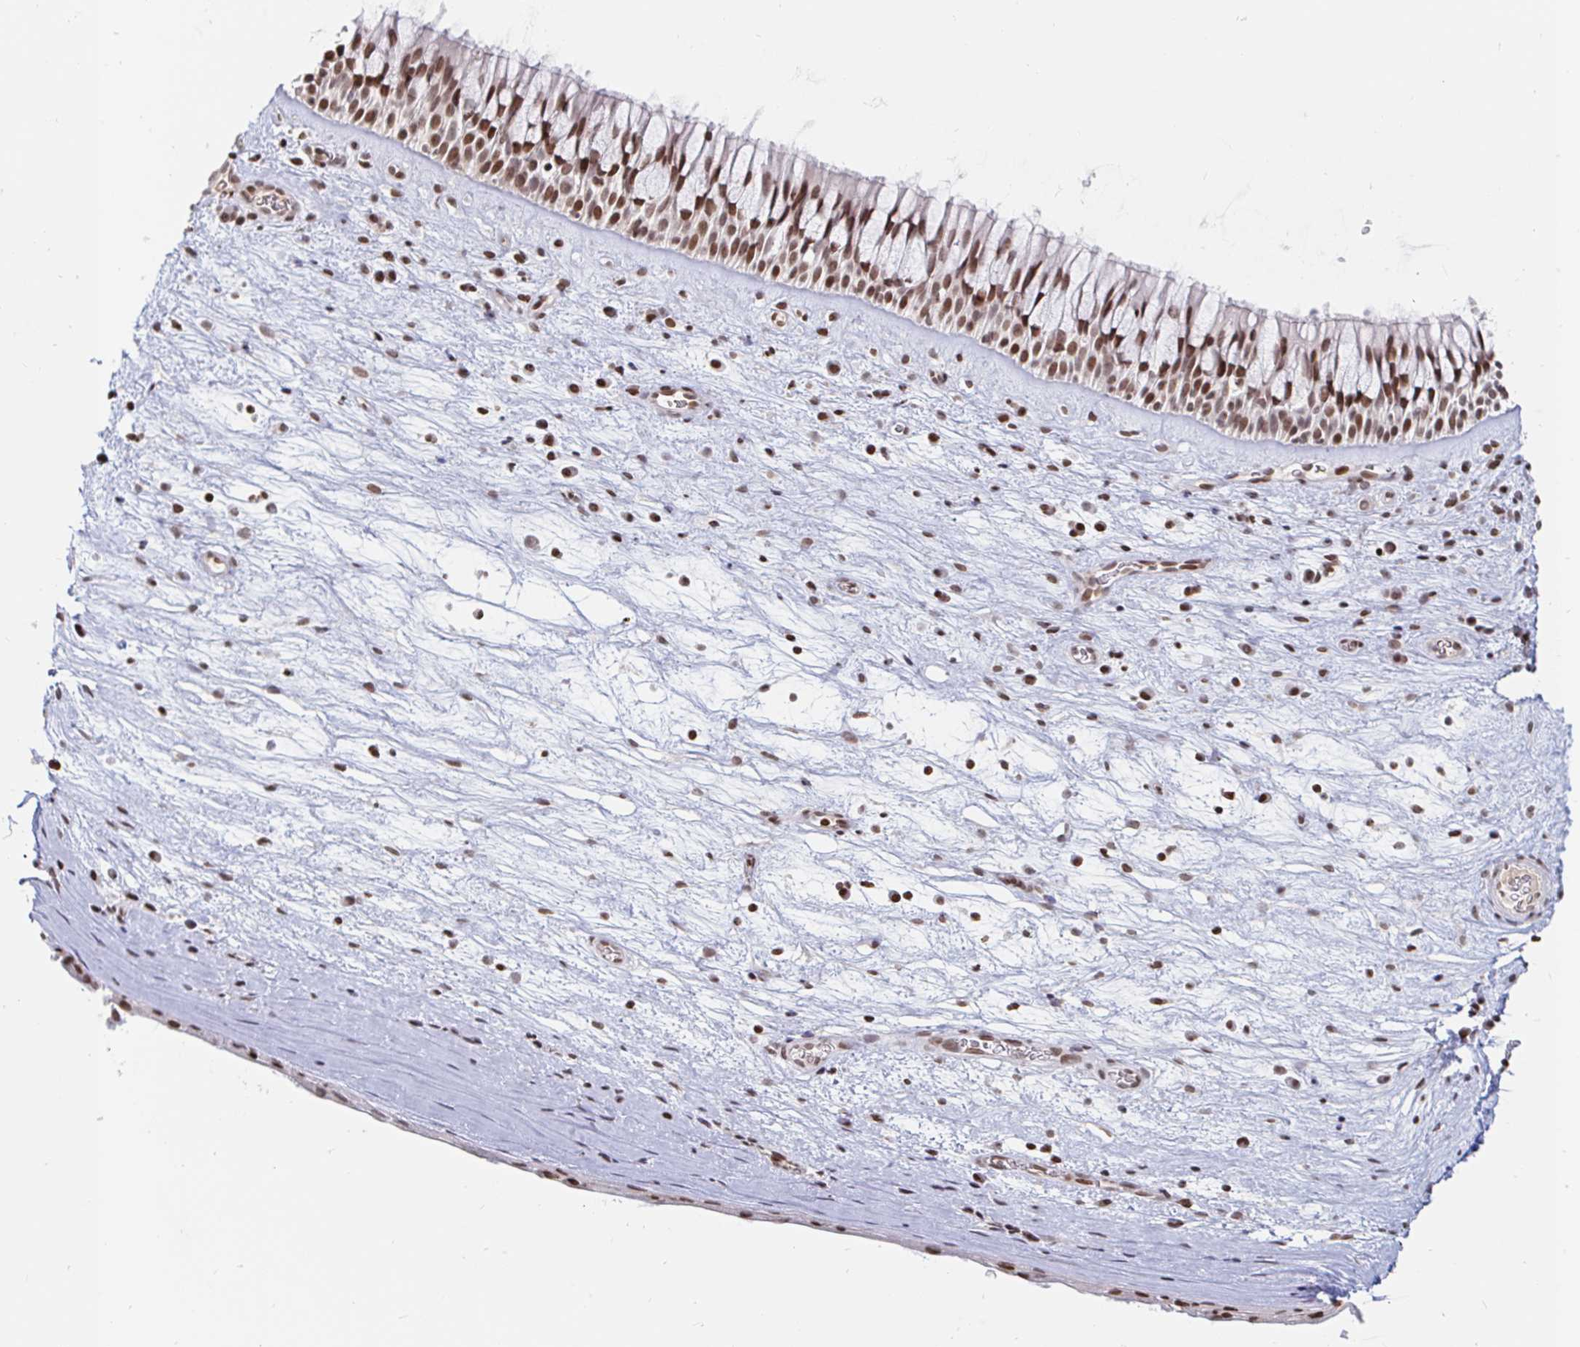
{"staining": {"intensity": "moderate", "quantity": ">75%", "location": "nuclear"}, "tissue": "nasopharynx", "cell_type": "Respiratory epithelial cells", "image_type": "normal", "snomed": [{"axis": "morphology", "description": "Normal tissue, NOS"}, {"axis": "topography", "description": "Nasopharynx"}], "caption": "Nasopharynx stained with IHC displays moderate nuclear positivity in approximately >75% of respiratory epithelial cells.", "gene": "HOXC10", "patient": {"sex": "male", "age": 74}}